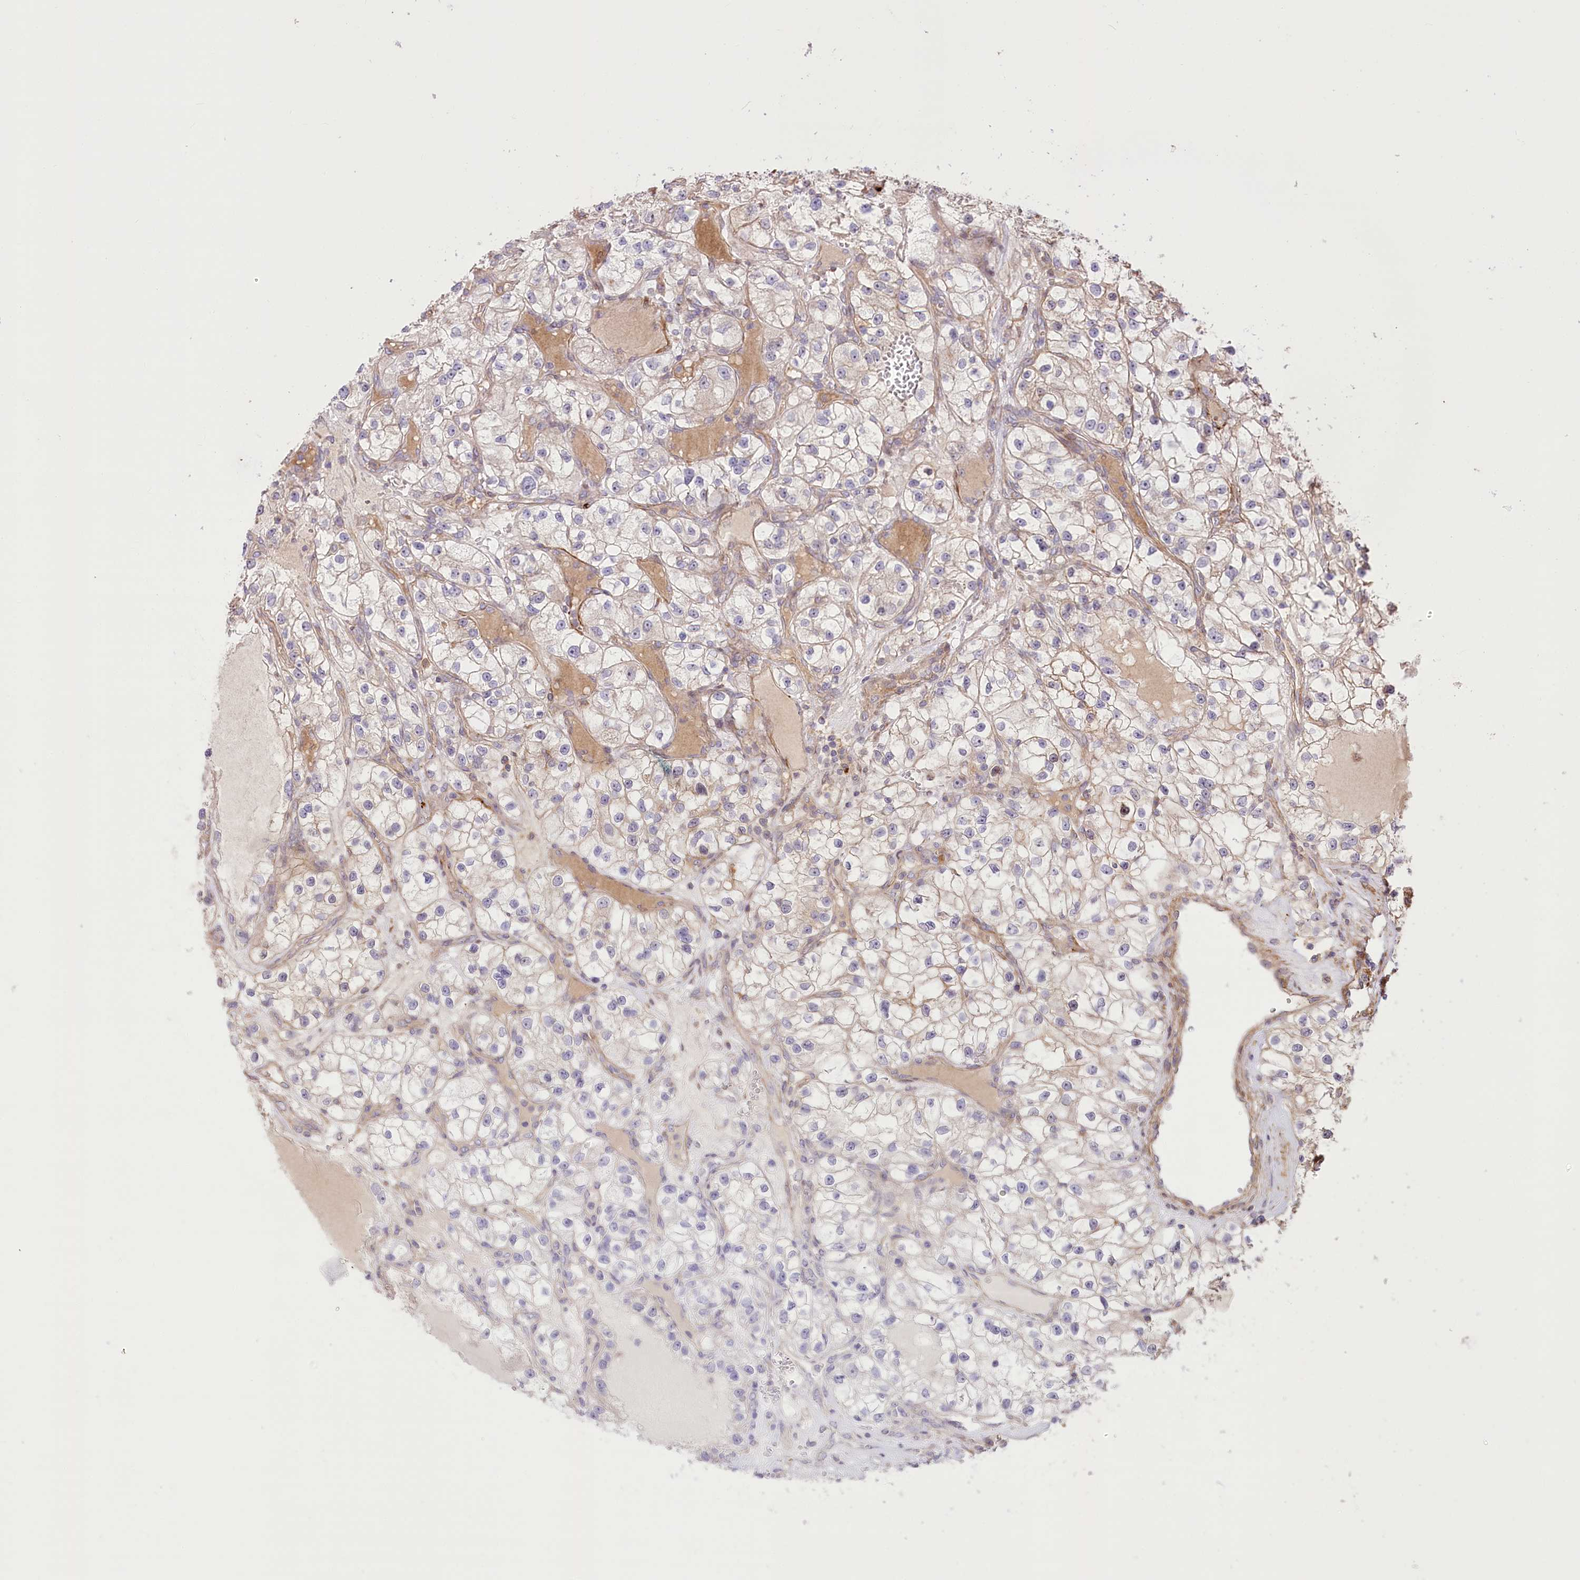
{"staining": {"intensity": "weak", "quantity": "<25%", "location": "cytoplasmic/membranous"}, "tissue": "renal cancer", "cell_type": "Tumor cells", "image_type": "cancer", "snomed": [{"axis": "morphology", "description": "Adenocarcinoma, NOS"}, {"axis": "topography", "description": "Kidney"}], "caption": "This image is of renal cancer stained with immunohistochemistry to label a protein in brown with the nuclei are counter-stained blue. There is no positivity in tumor cells.", "gene": "RNF24", "patient": {"sex": "female", "age": 57}}